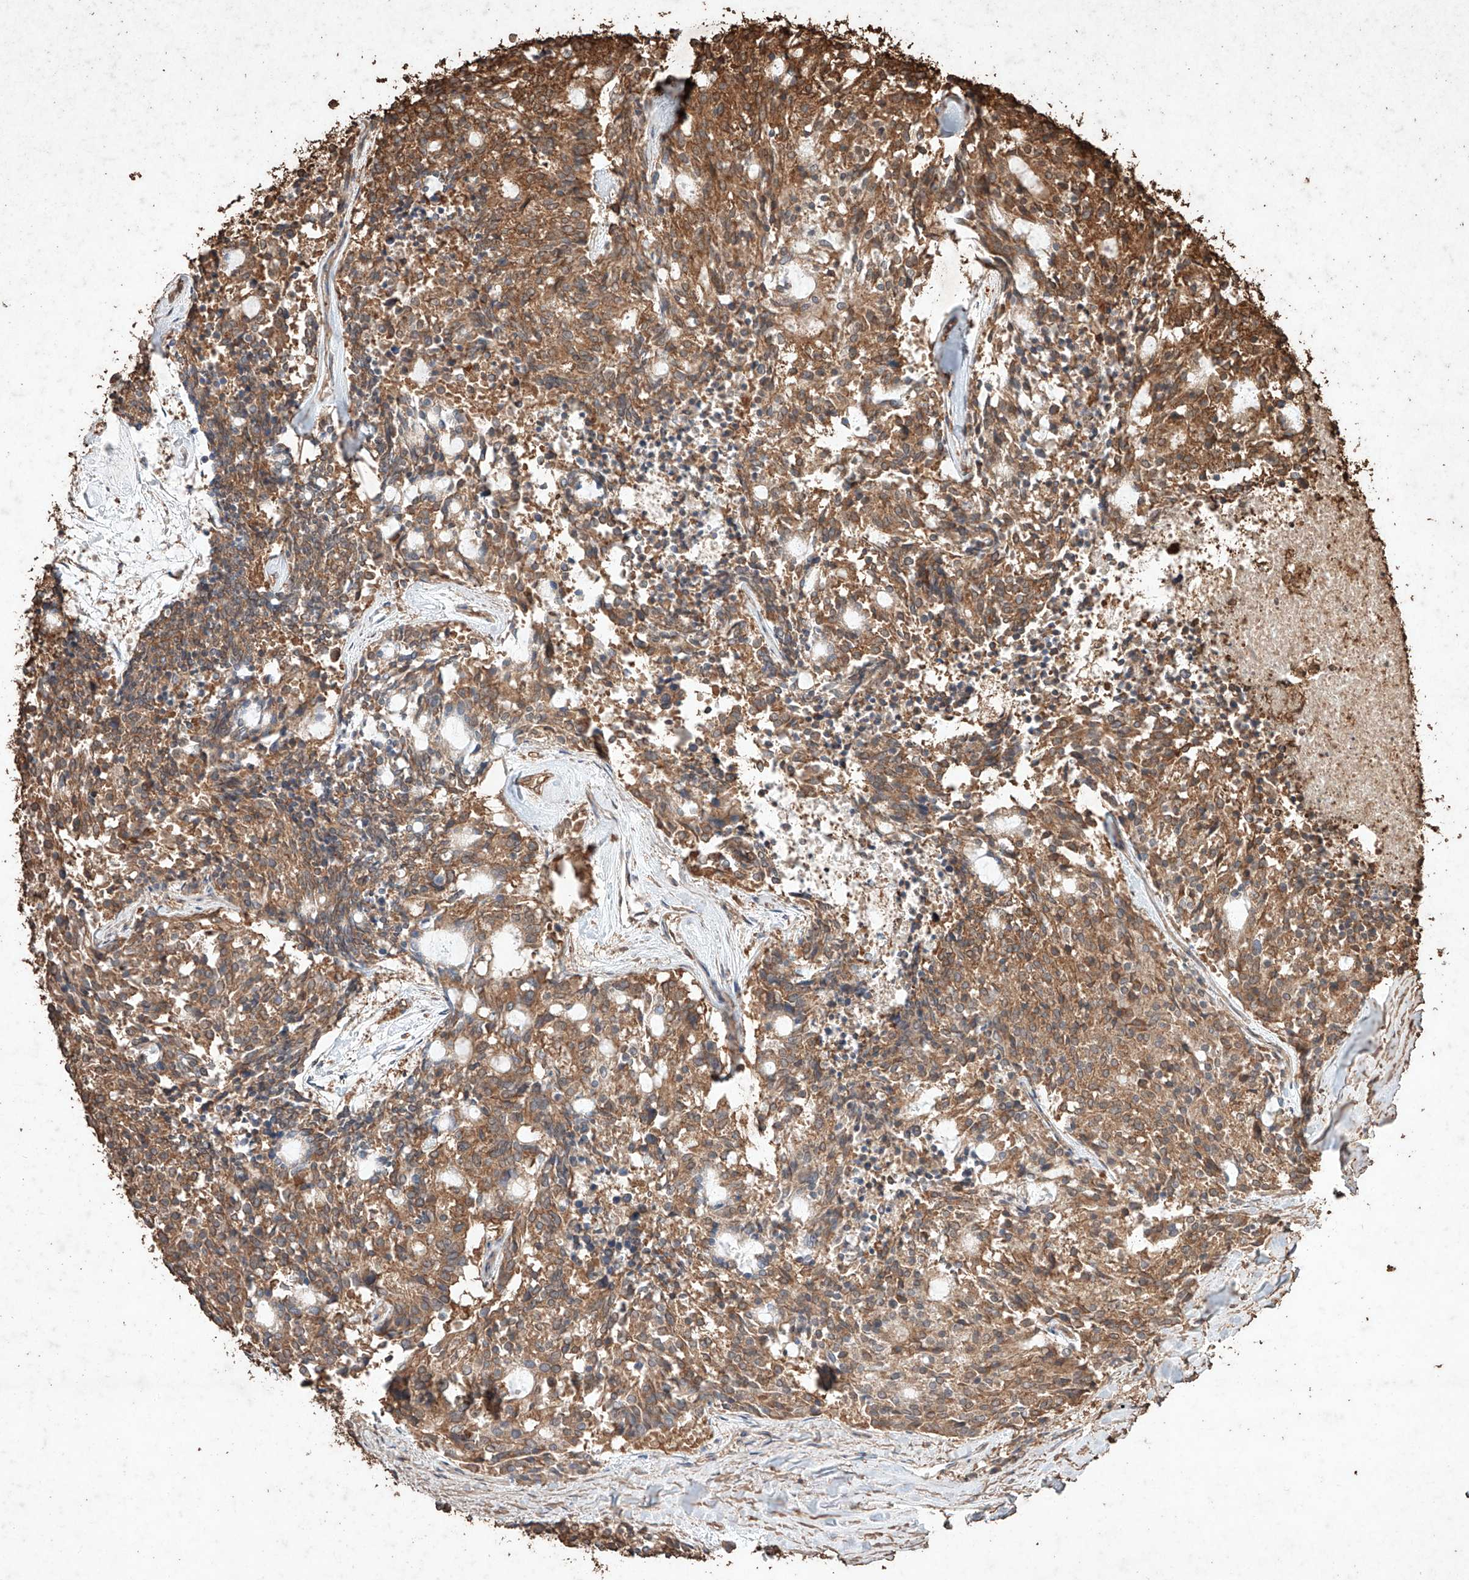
{"staining": {"intensity": "moderate", "quantity": ">75%", "location": "cytoplasmic/membranous"}, "tissue": "carcinoid", "cell_type": "Tumor cells", "image_type": "cancer", "snomed": [{"axis": "morphology", "description": "Carcinoid, malignant, NOS"}, {"axis": "topography", "description": "Pancreas"}], "caption": "Protein positivity by immunohistochemistry demonstrates moderate cytoplasmic/membranous expression in approximately >75% of tumor cells in carcinoid.", "gene": "M6PR", "patient": {"sex": "female", "age": 54}}